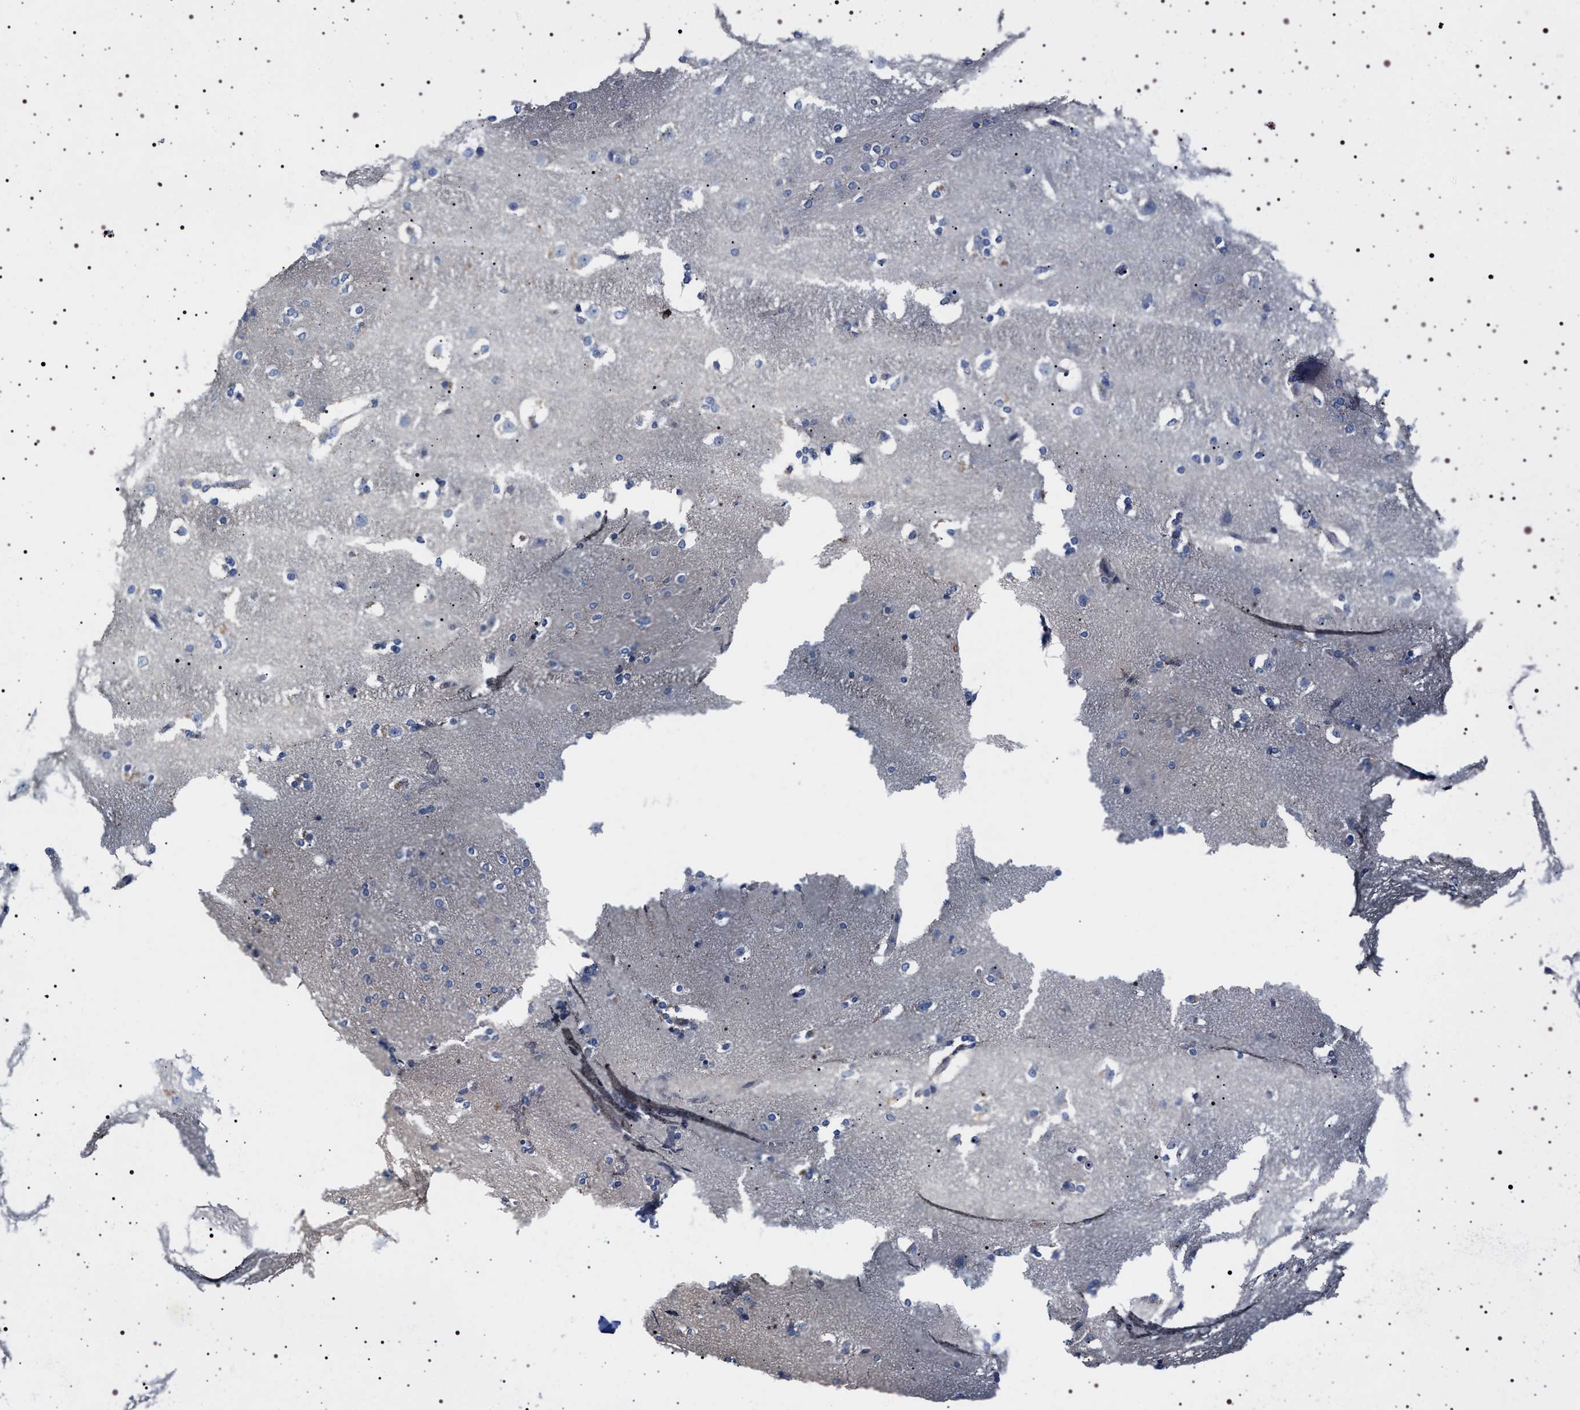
{"staining": {"intensity": "negative", "quantity": "none", "location": "none"}, "tissue": "caudate", "cell_type": "Glial cells", "image_type": "normal", "snomed": [{"axis": "morphology", "description": "Normal tissue, NOS"}, {"axis": "topography", "description": "Lateral ventricle wall"}], "caption": "IHC of benign human caudate reveals no expression in glial cells.", "gene": "NAALADL2", "patient": {"sex": "female", "age": 19}}